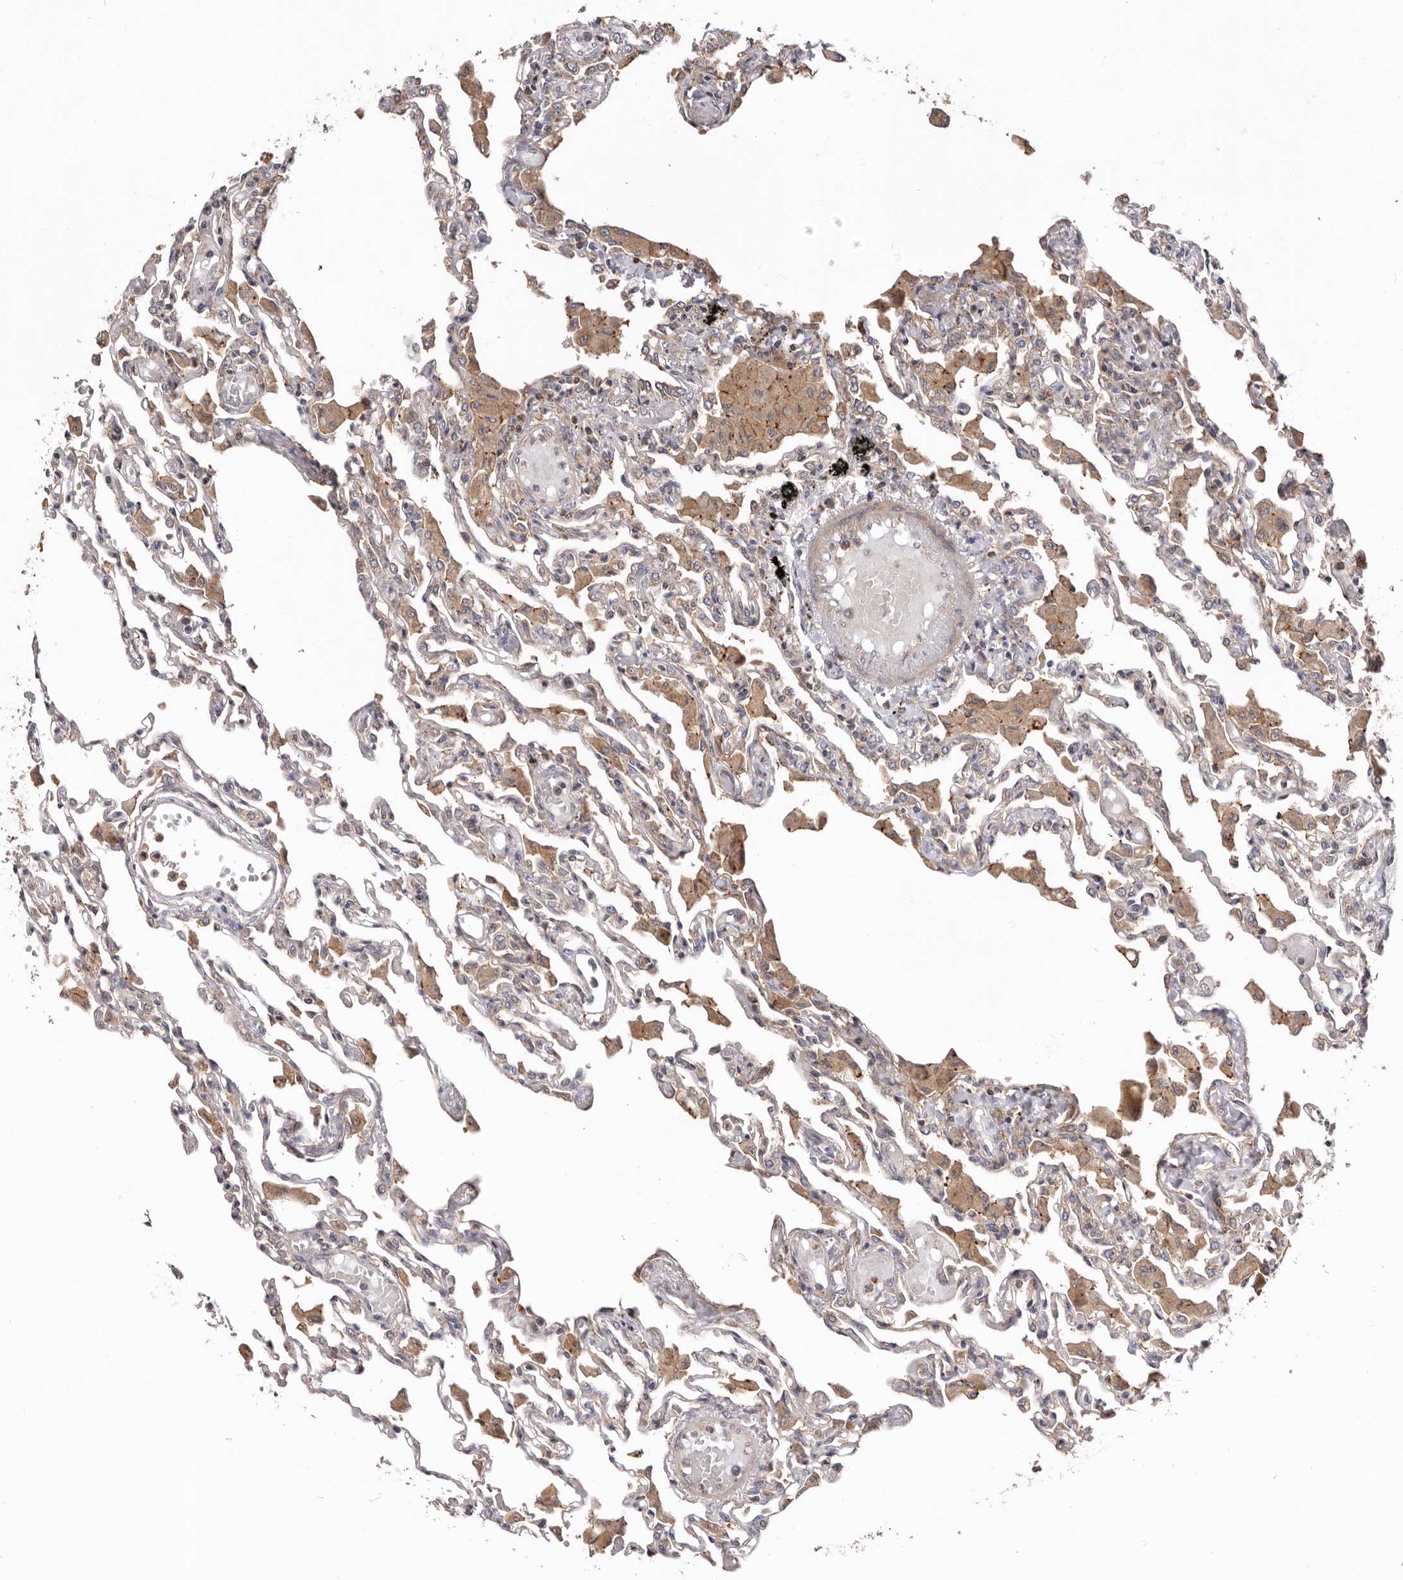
{"staining": {"intensity": "weak", "quantity": "<25%", "location": "cytoplasmic/membranous"}, "tissue": "lung", "cell_type": "Alveolar cells", "image_type": "normal", "snomed": [{"axis": "morphology", "description": "Normal tissue, NOS"}, {"axis": "topography", "description": "Bronchus"}, {"axis": "topography", "description": "Lung"}], "caption": "IHC image of benign human lung stained for a protein (brown), which demonstrates no positivity in alveolar cells.", "gene": "TMUB1", "patient": {"sex": "female", "age": 49}}